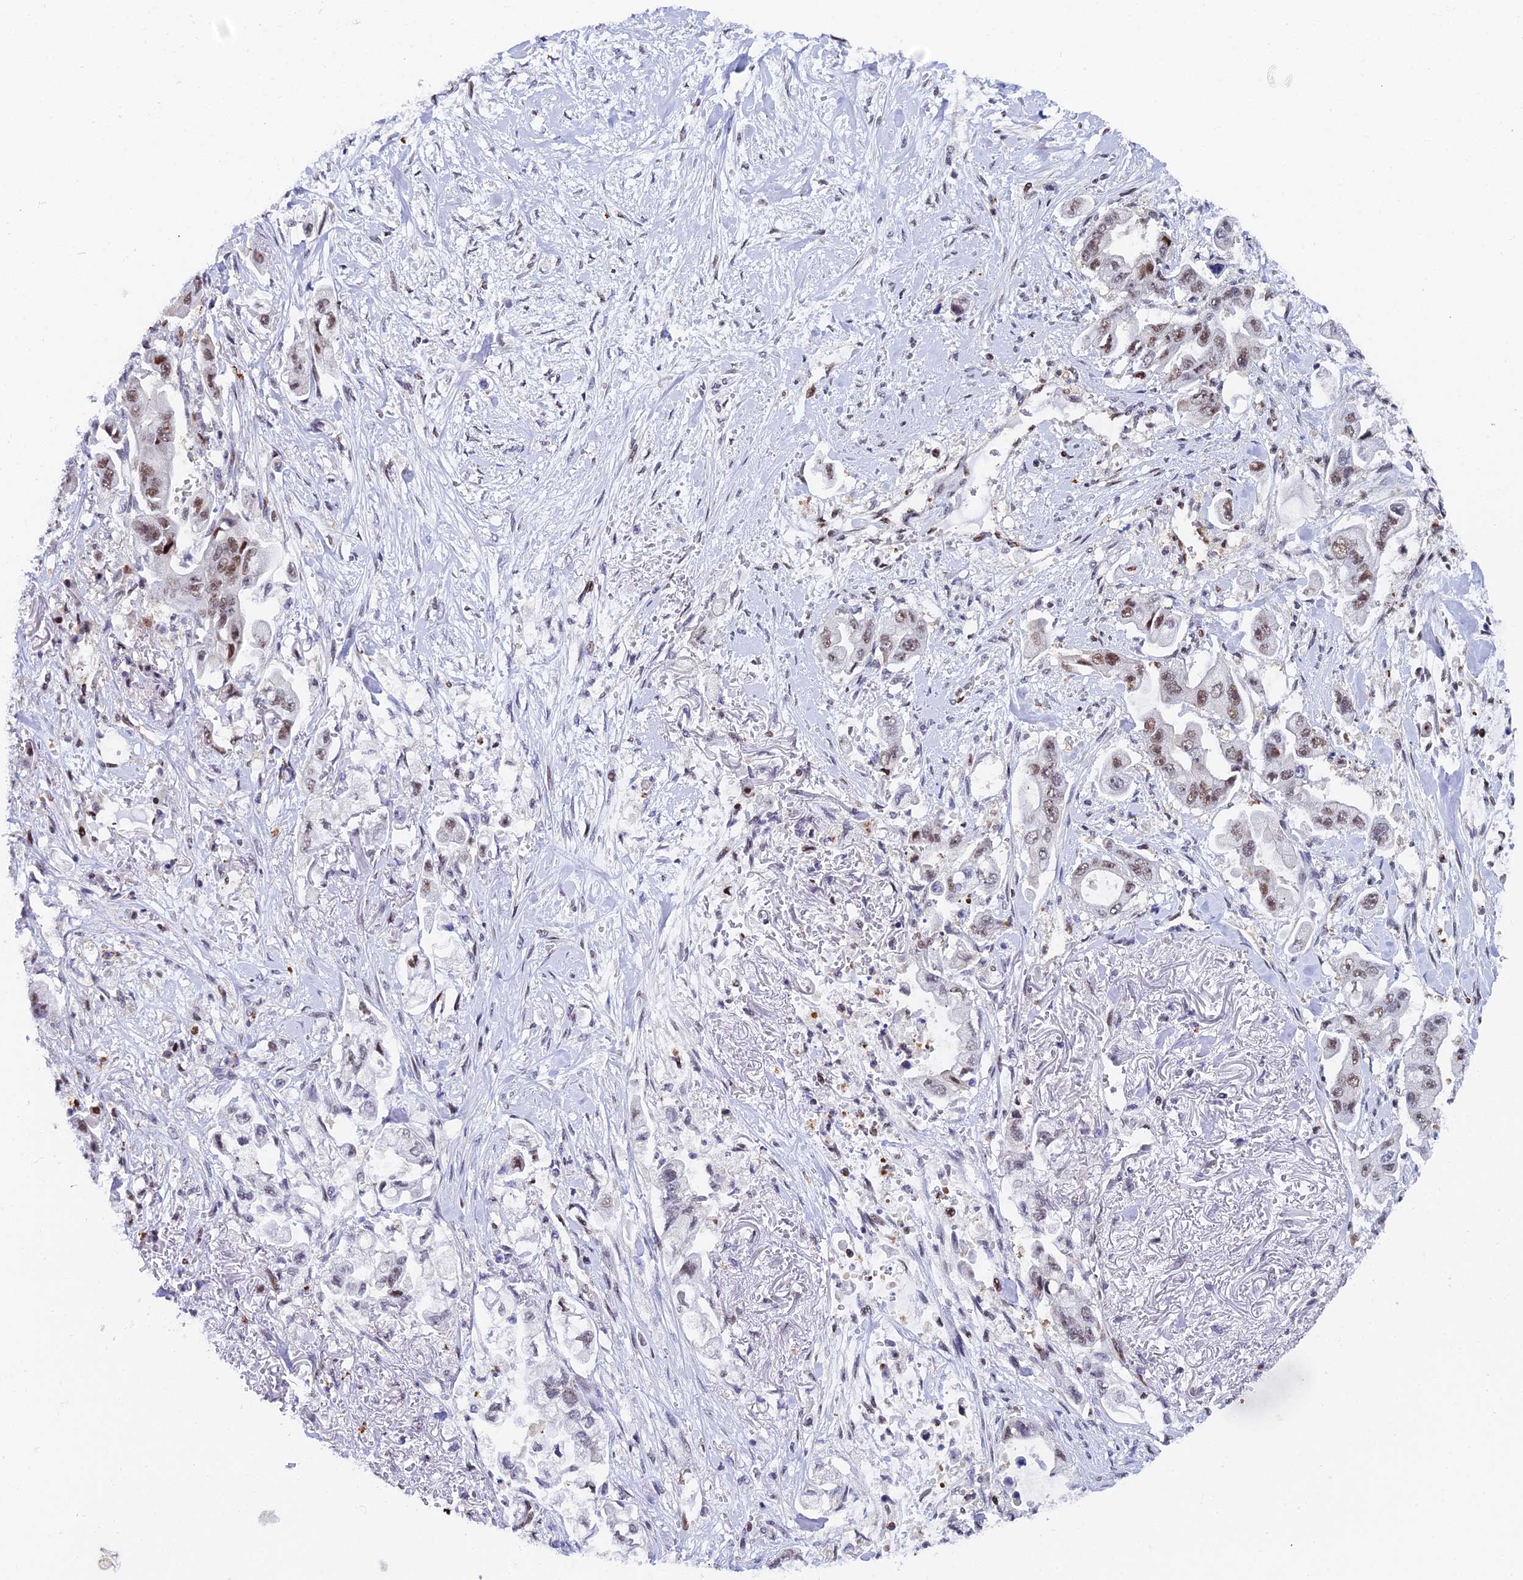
{"staining": {"intensity": "moderate", "quantity": "25%-75%", "location": "nuclear"}, "tissue": "stomach cancer", "cell_type": "Tumor cells", "image_type": "cancer", "snomed": [{"axis": "morphology", "description": "Adenocarcinoma, NOS"}, {"axis": "topography", "description": "Stomach"}], "caption": "Human adenocarcinoma (stomach) stained with a protein marker exhibits moderate staining in tumor cells.", "gene": "TIFA", "patient": {"sex": "male", "age": 62}}